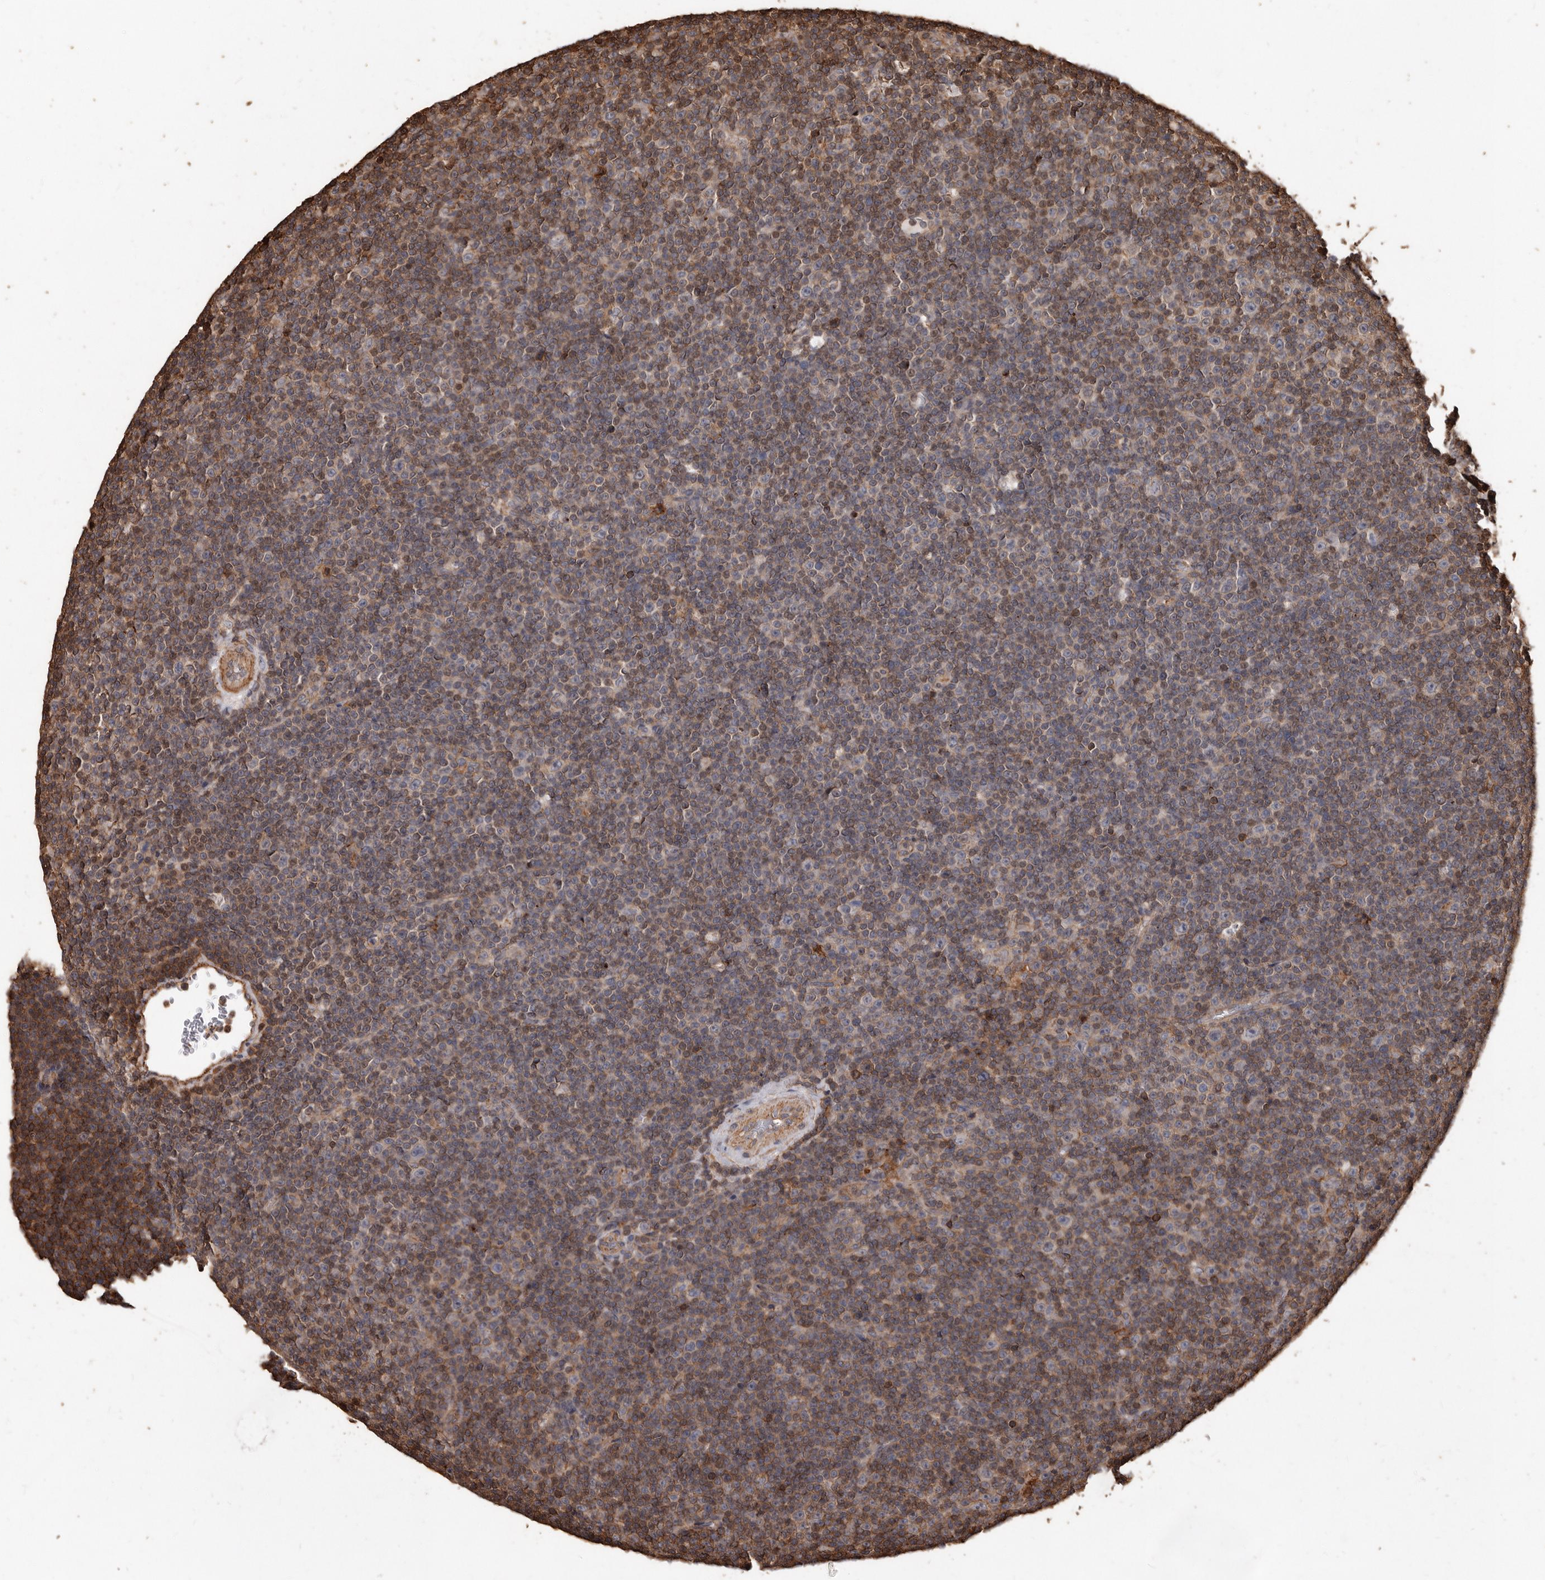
{"staining": {"intensity": "strong", "quantity": "25%-75%", "location": "cytoplasmic/membranous"}, "tissue": "lymphoma", "cell_type": "Tumor cells", "image_type": "cancer", "snomed": [{"axis": "morphology", "description": "Malignant lymphoma, non-Hodgkin's type, Low grade"}, {"axis": "topography", "description": "Lymph node"}], "caption": "DAB (3,3'-diaminobenzidine) immunohistochemical staining of malignant lymphoma, non-Hodgkin's type (low-grade) shows strong cytoplasmic/membranous protein staining in about 25%-75% of tumor cells.", "gene": "GSK3A", "patient": {"sex": "female", "age": 67}}